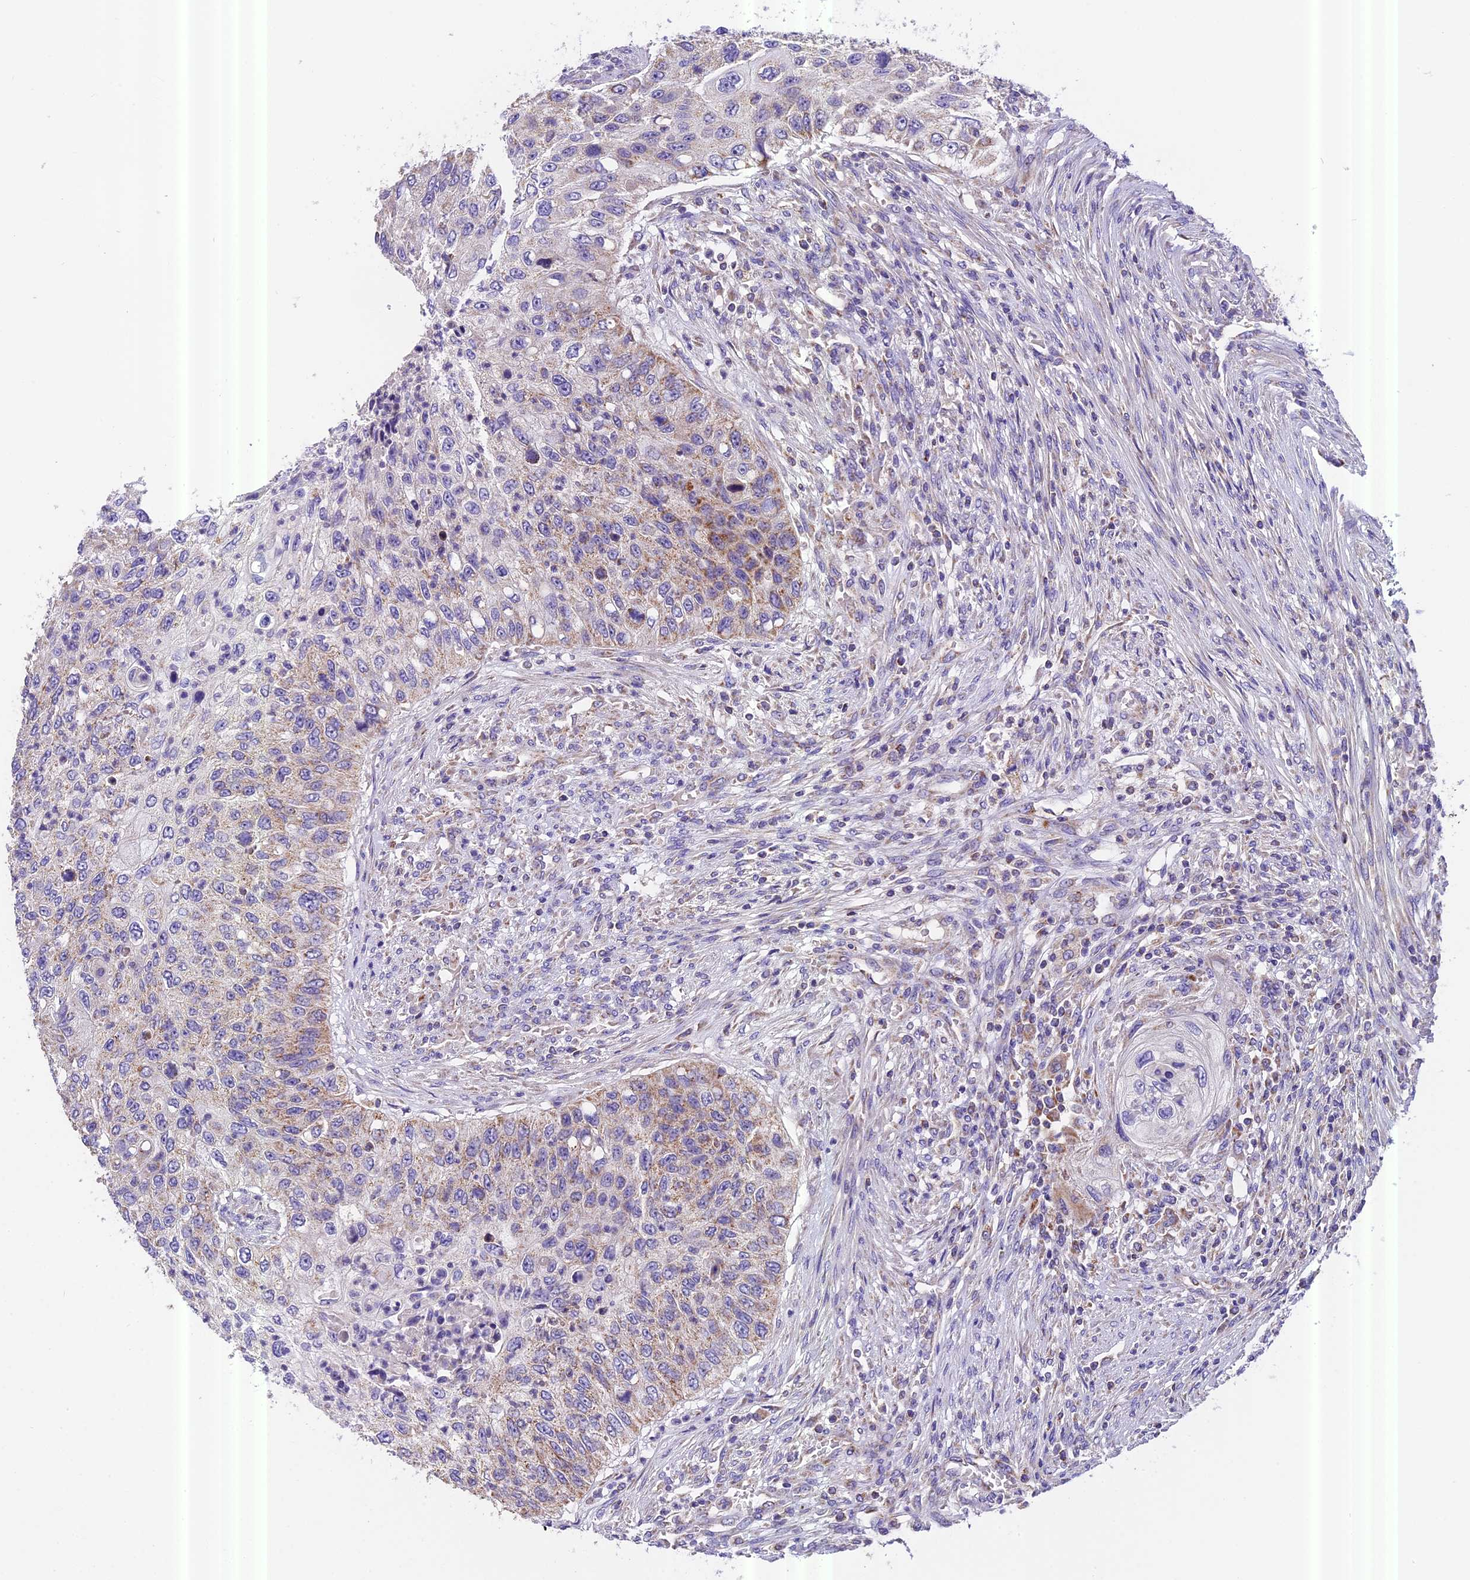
{"staining": {"intensity": "moderate", "quantity": "<25%", "location": "cytoplasmic/membranous"}, "tissue": "urothelial cancer", "cell_type": "Tumor cells", "image_type": "cancer", "snomed": [{"axis": "morphology", "description": "Urothelial carcinoma, High grade"}, {"axis": "topography", "description": "Urinary bladder"}], "caption": "Tumor cells display moderate cytoplasmic/membranous positivity in about <25% of cells in high-grade urothelial carcinoma.", "gene": "MGME1", "patient": {"sex": "female", "age": 60}}